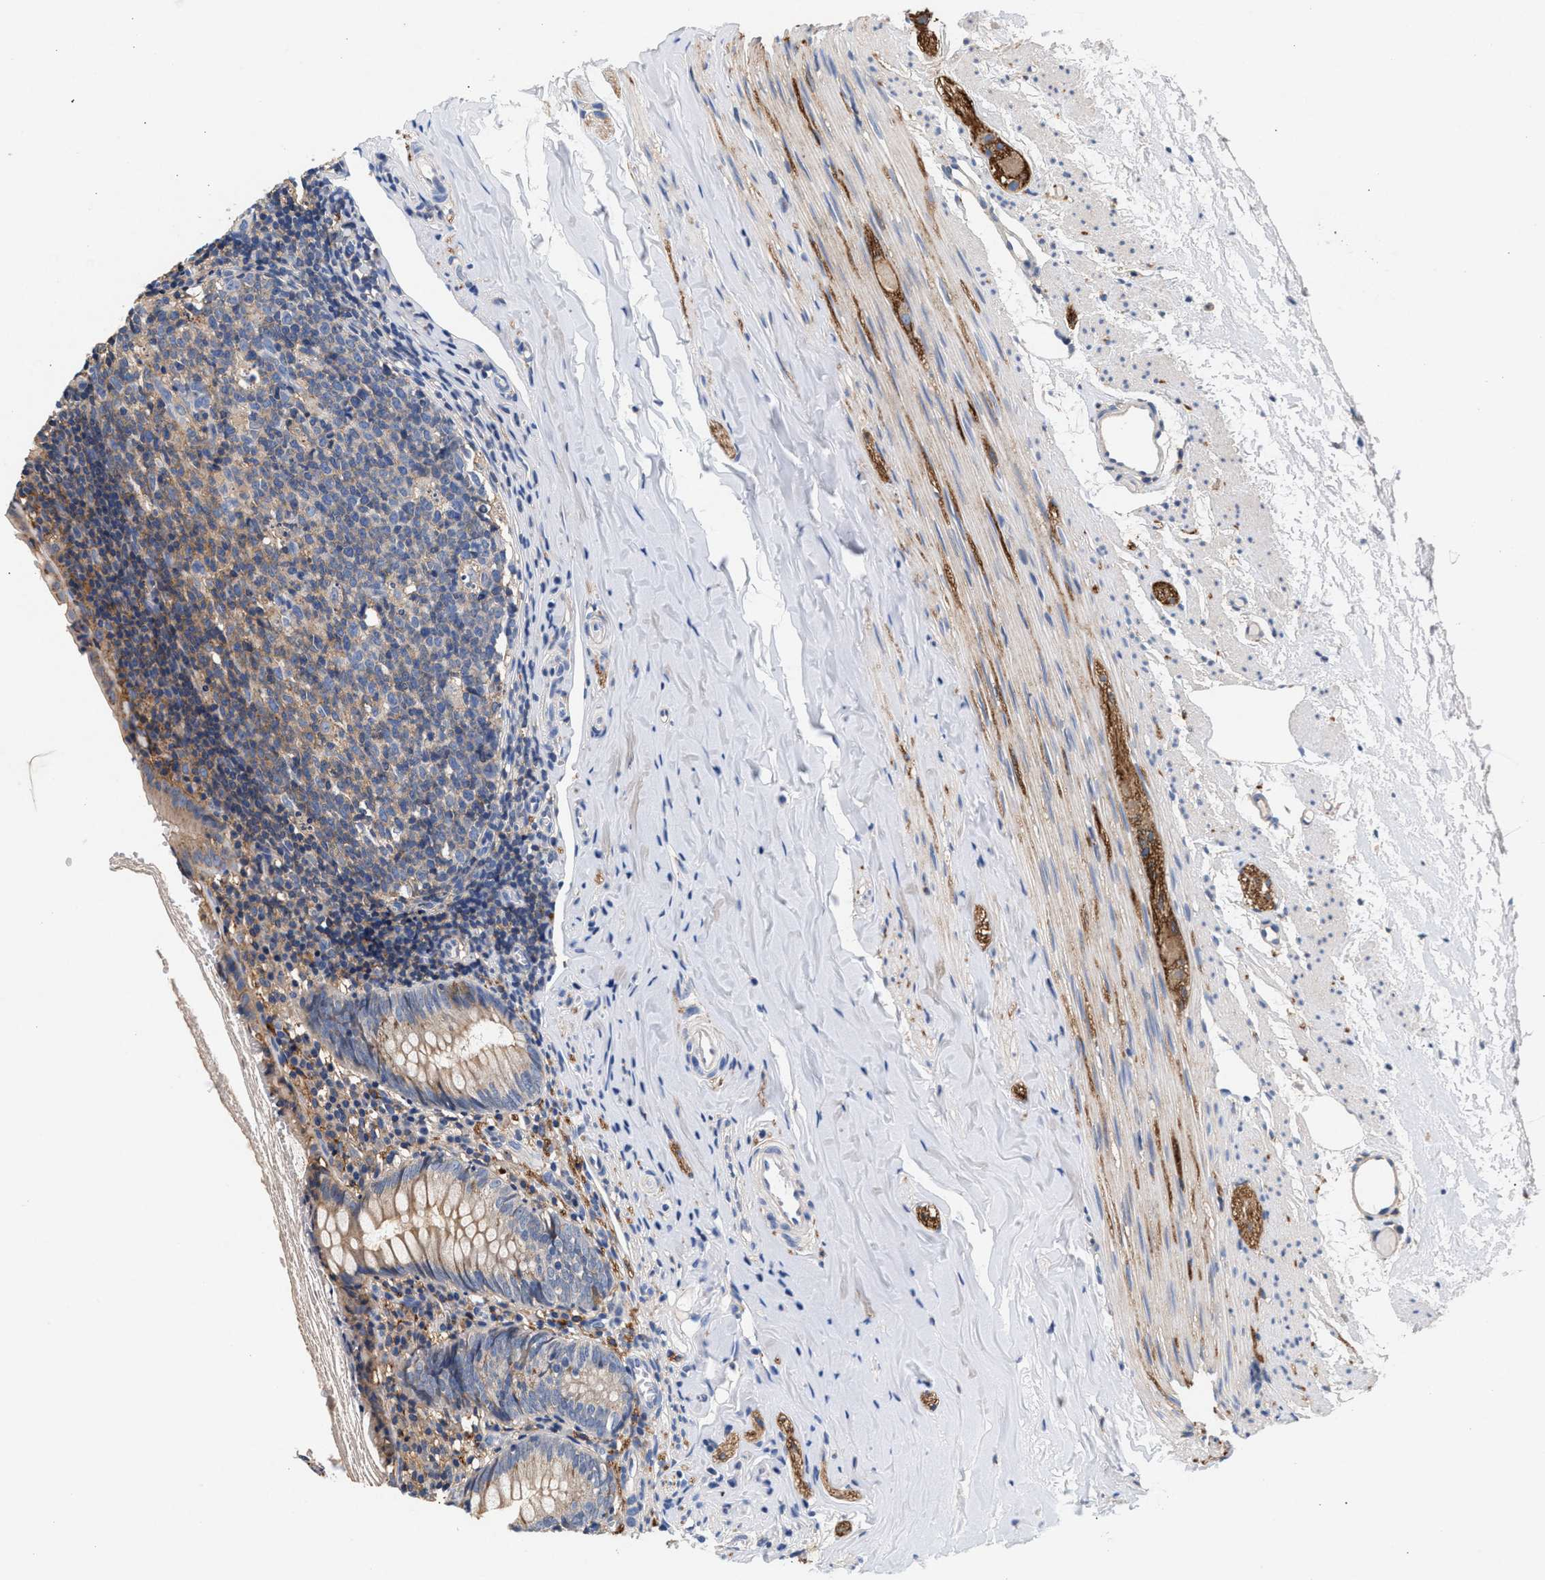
{"staining": {"intensity": "weak", "quantity": "<25%", "location": "cytoplasmic/membranous"}, "tissue": "appendix", "cell_type": "Glandular cells", "image_type": "normal", "snomed": [{"axis": "morphology", "description": "Normal tissue, NOS"}, {"axis": "topography", "description": "Appendix"}], "caption": "A high-resolution photomicrograph shows immunohistochemistry staining of normal appendix, which reveals no significant staining in glandular cells.", "gene": "GNAI3", "patient": {"sex": "female", "age": 10}}